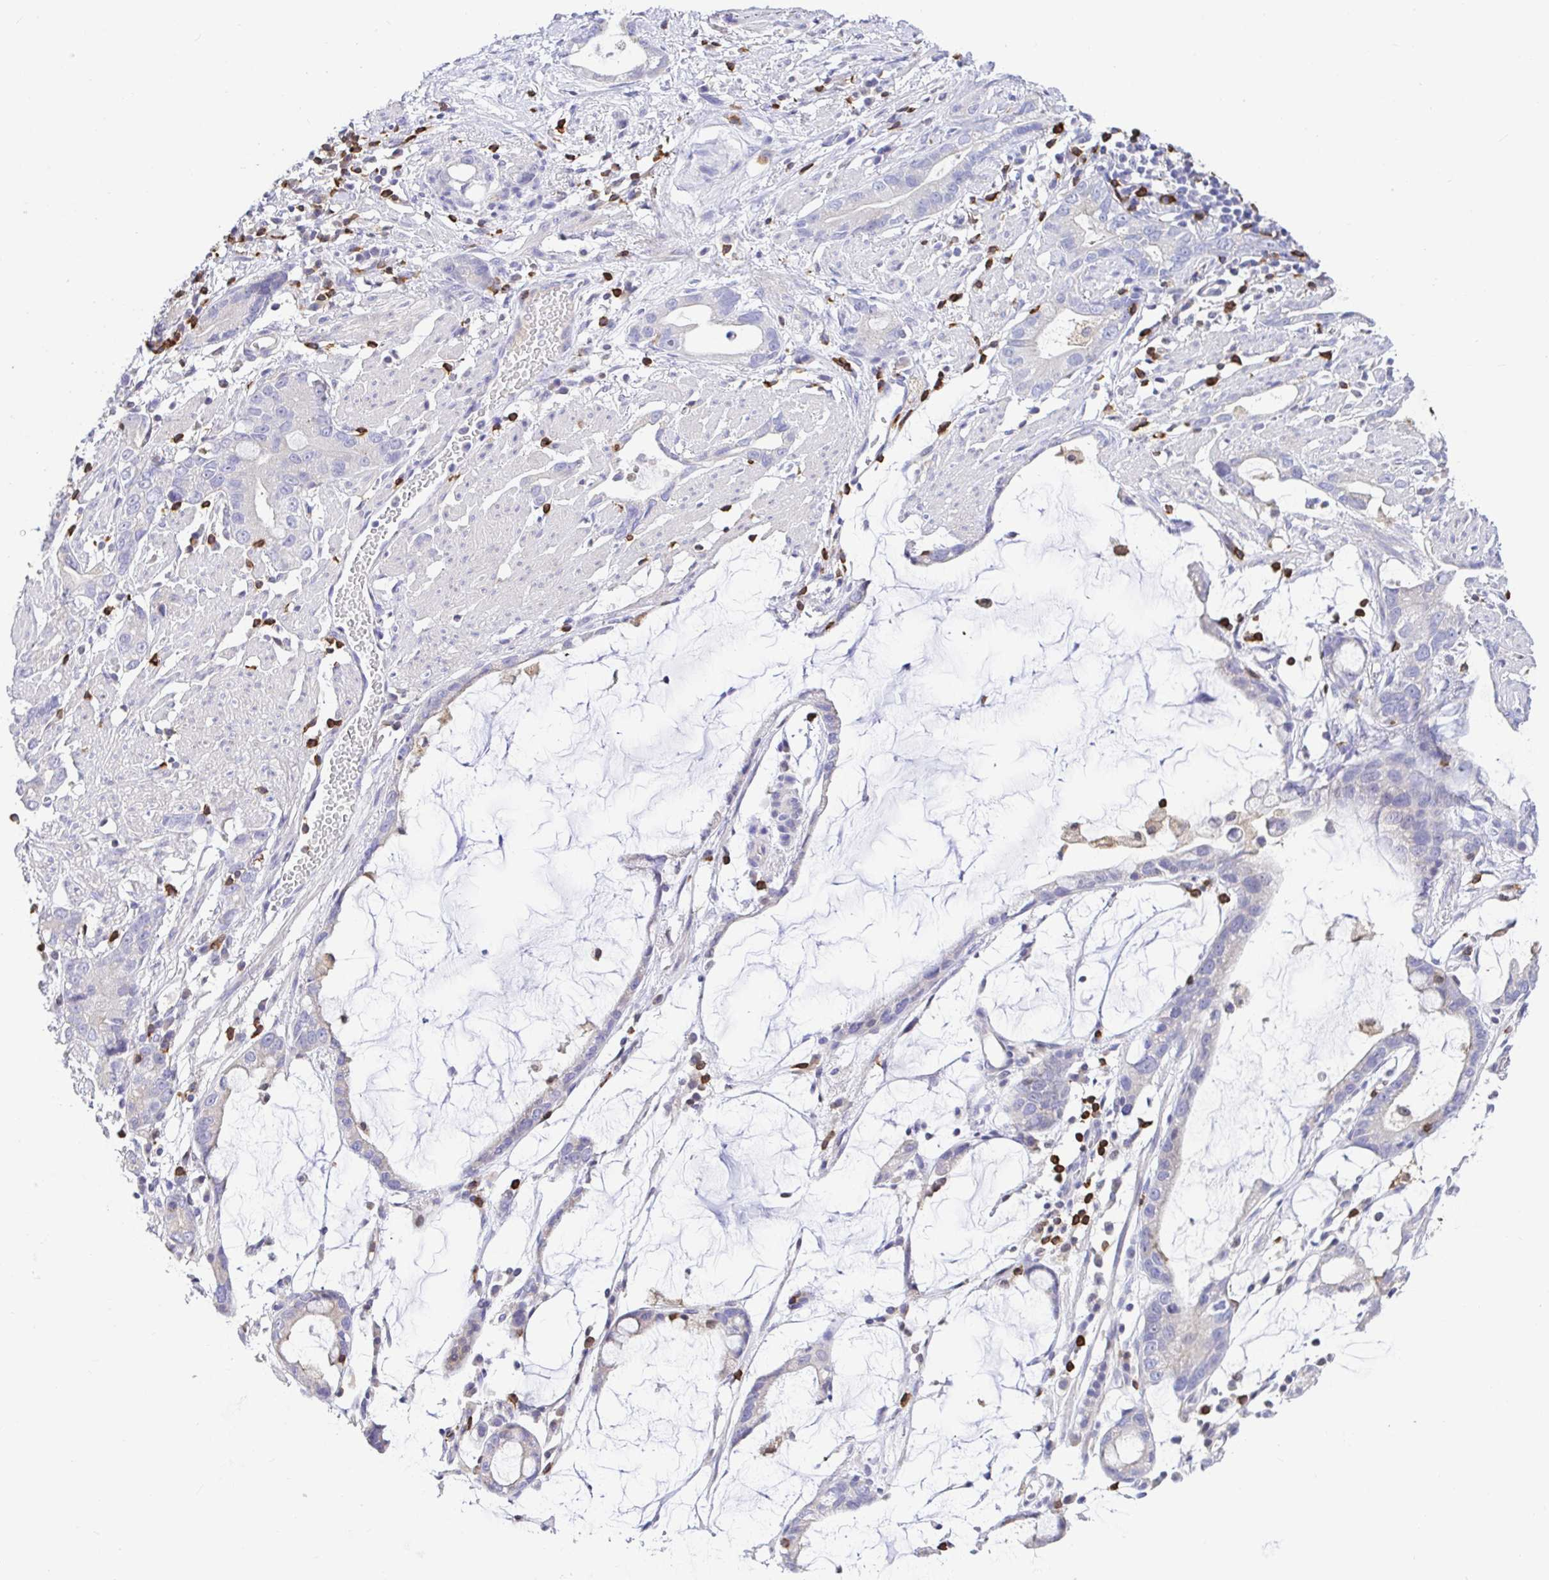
{"staining": {"intensity": "negative", "quantity": "none", "location": "none"}, "tissue": "stomach cancer", "cell_type": "Tumor cells", "image_type": "cancer", "snomed": [{"axis": "morphology", "description": "Adenocarcinoma, NOS"}, {"axis": "topography", "description": "Stomach"}], "caption": "This is an immunohistochemistry (IHC) micrograph of human stomach cancer (adenocarcinoma). There is no expression in tumor cells.", "gene": "SKAP1", "patient": {"sex": "male", "age": 55}}